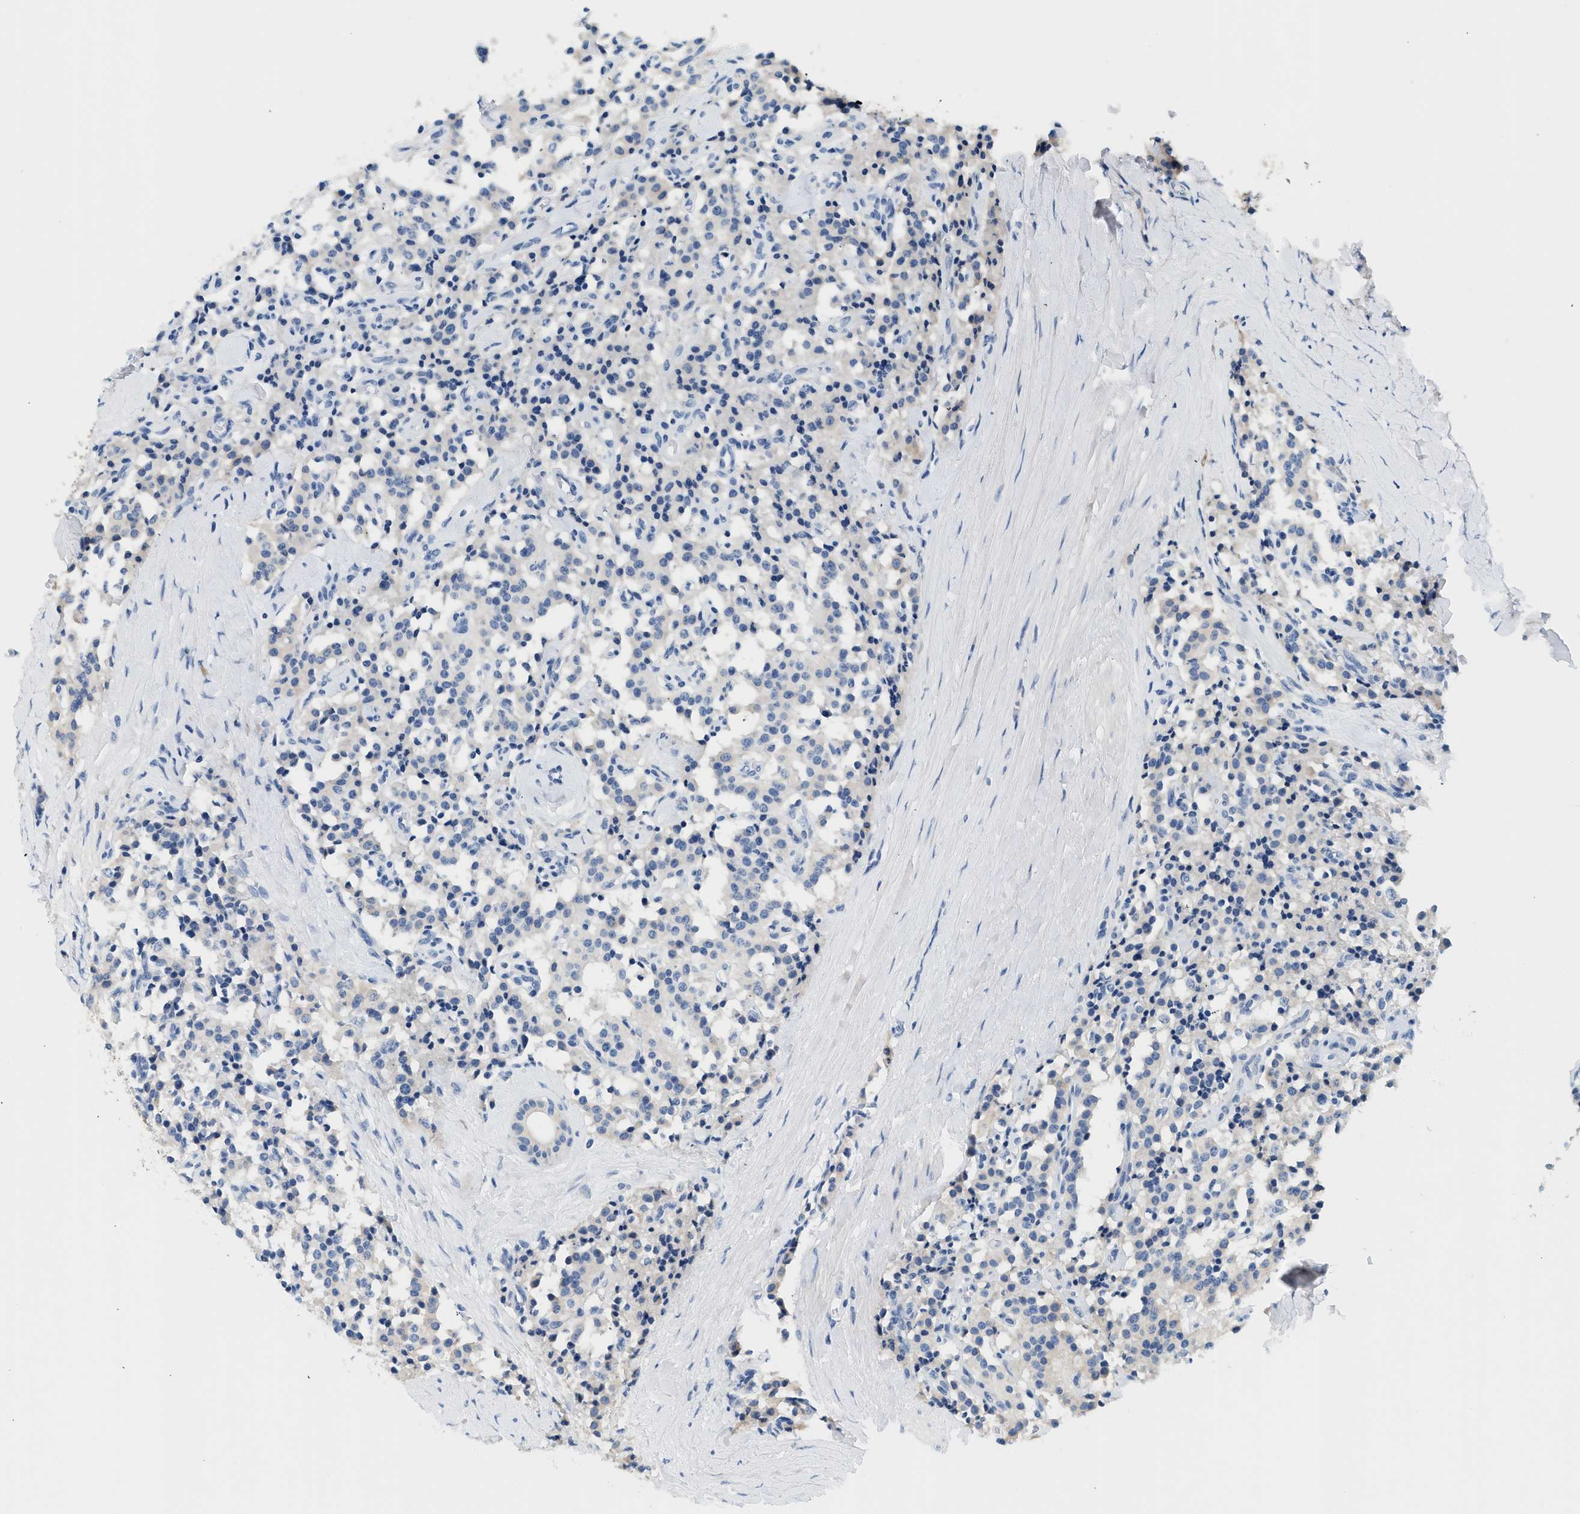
{"staining": {"intensity": "negative", "quantity": "none", "location": "none"}, "tissue": "carcinoid", "cell_type": "Tumor cells", "image_type": "cancer", "snomed": [{"axis": "morphology", "description": "Carcinoid, malignant, NOS"}, {"axis": "topography", "description": "Lung"}], "caption": "DAB immunohistochemical staining of human malignant carcinoid exhibits no significant positivity in tumor cells.", "gene": "SLC35E1", "patient": {"sex": "male", "age": 30}}